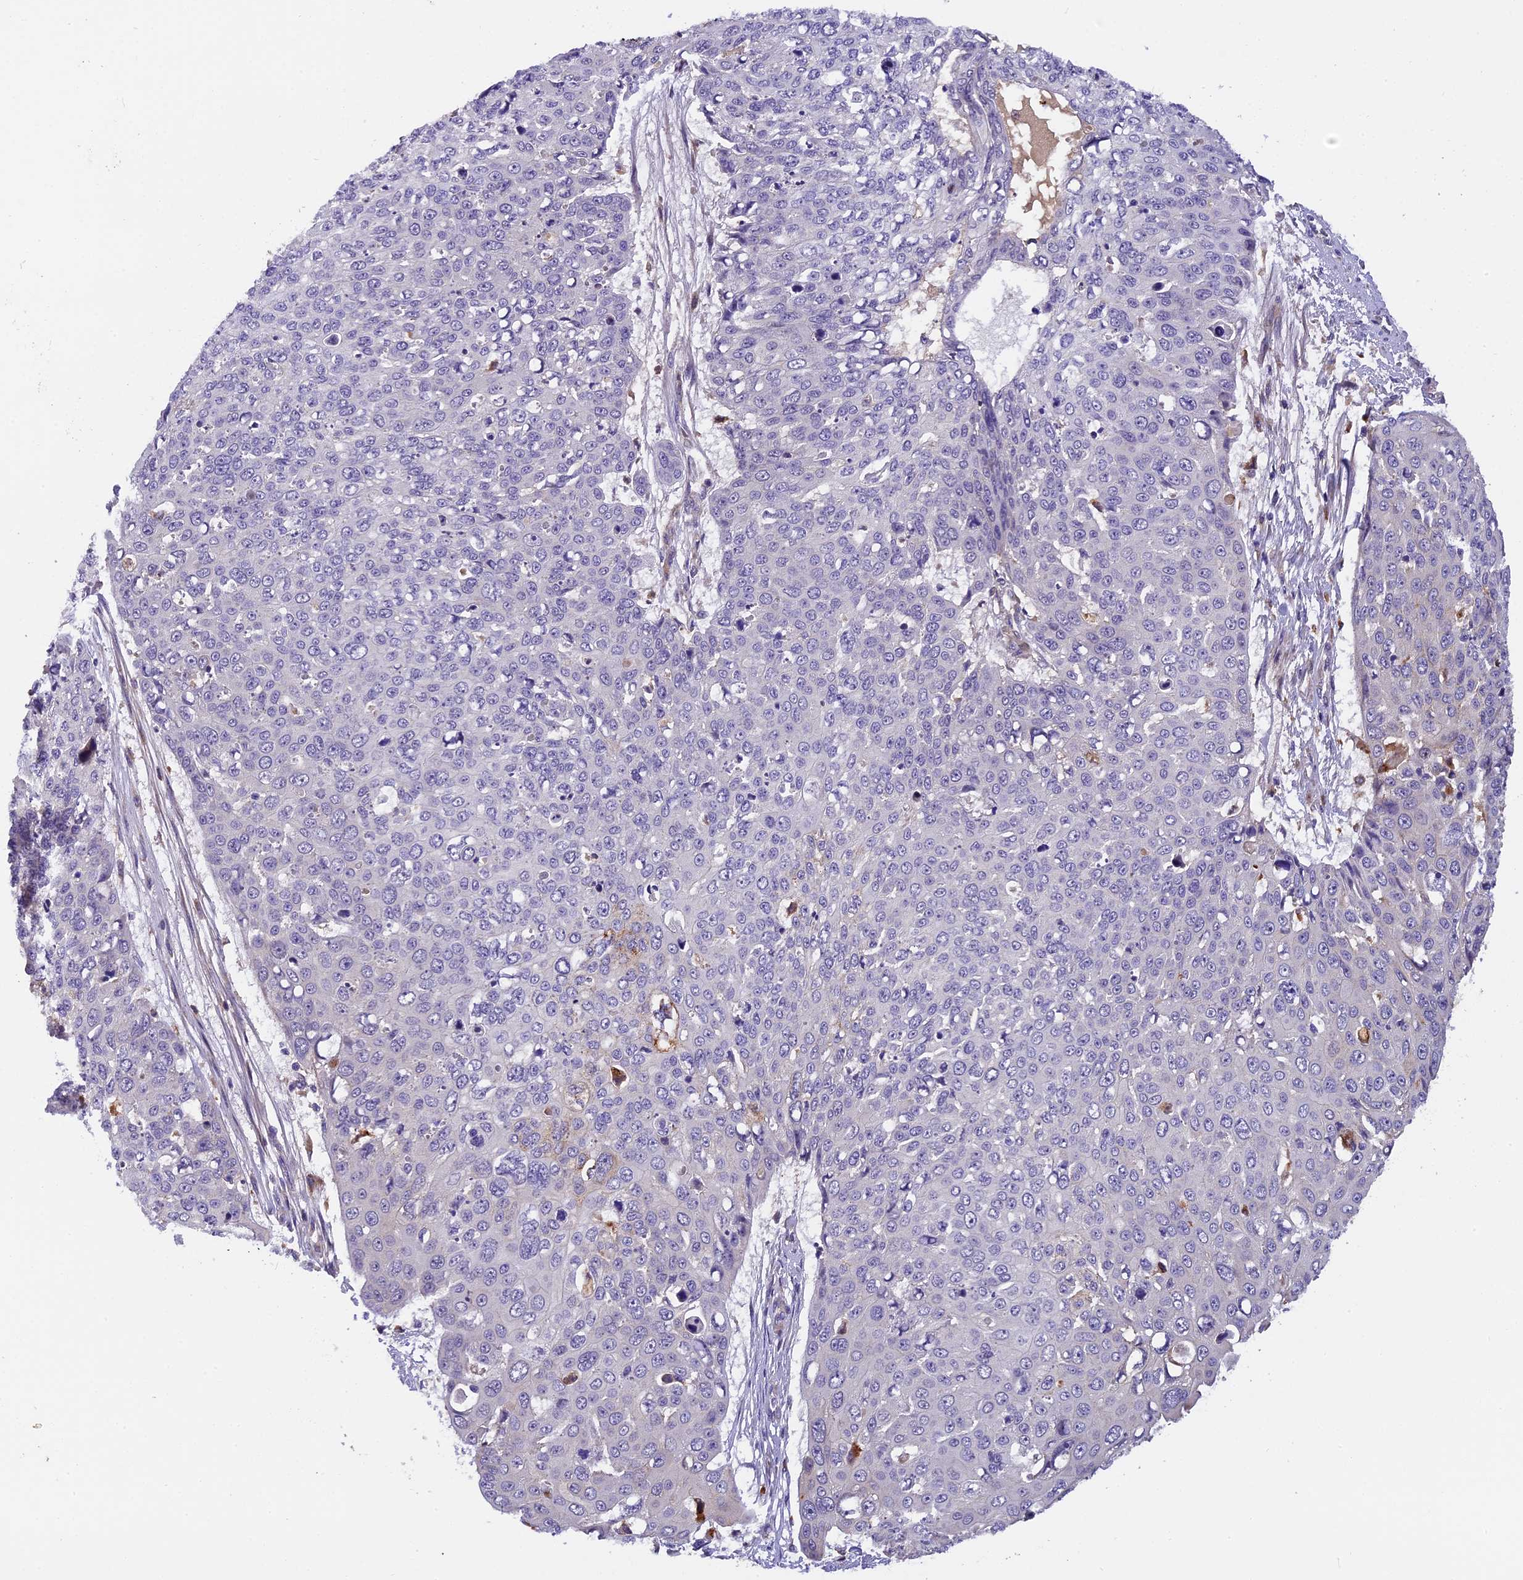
{"staining": {"intensity": "negative", "quantity": "none", "location": "none"}, "tissue": "skin cancer", "cell_type": "Tumor cells", "image_type": "cancer", "snomed": [{"axis": "morphology", "description": "Squamous cell carcinoma, NOS"}, {"axis": "topography", "description": "Skin"}], "caption": "IHC of squamous cell carcinoma (skin) displays no positivity in tumor cells. (Brightfield microscopy of DAB (3,3'-diaminobenzidine) IHC at high magnification).", "gene": "COPE", "patient": {"sex": "male", "age": 71}}